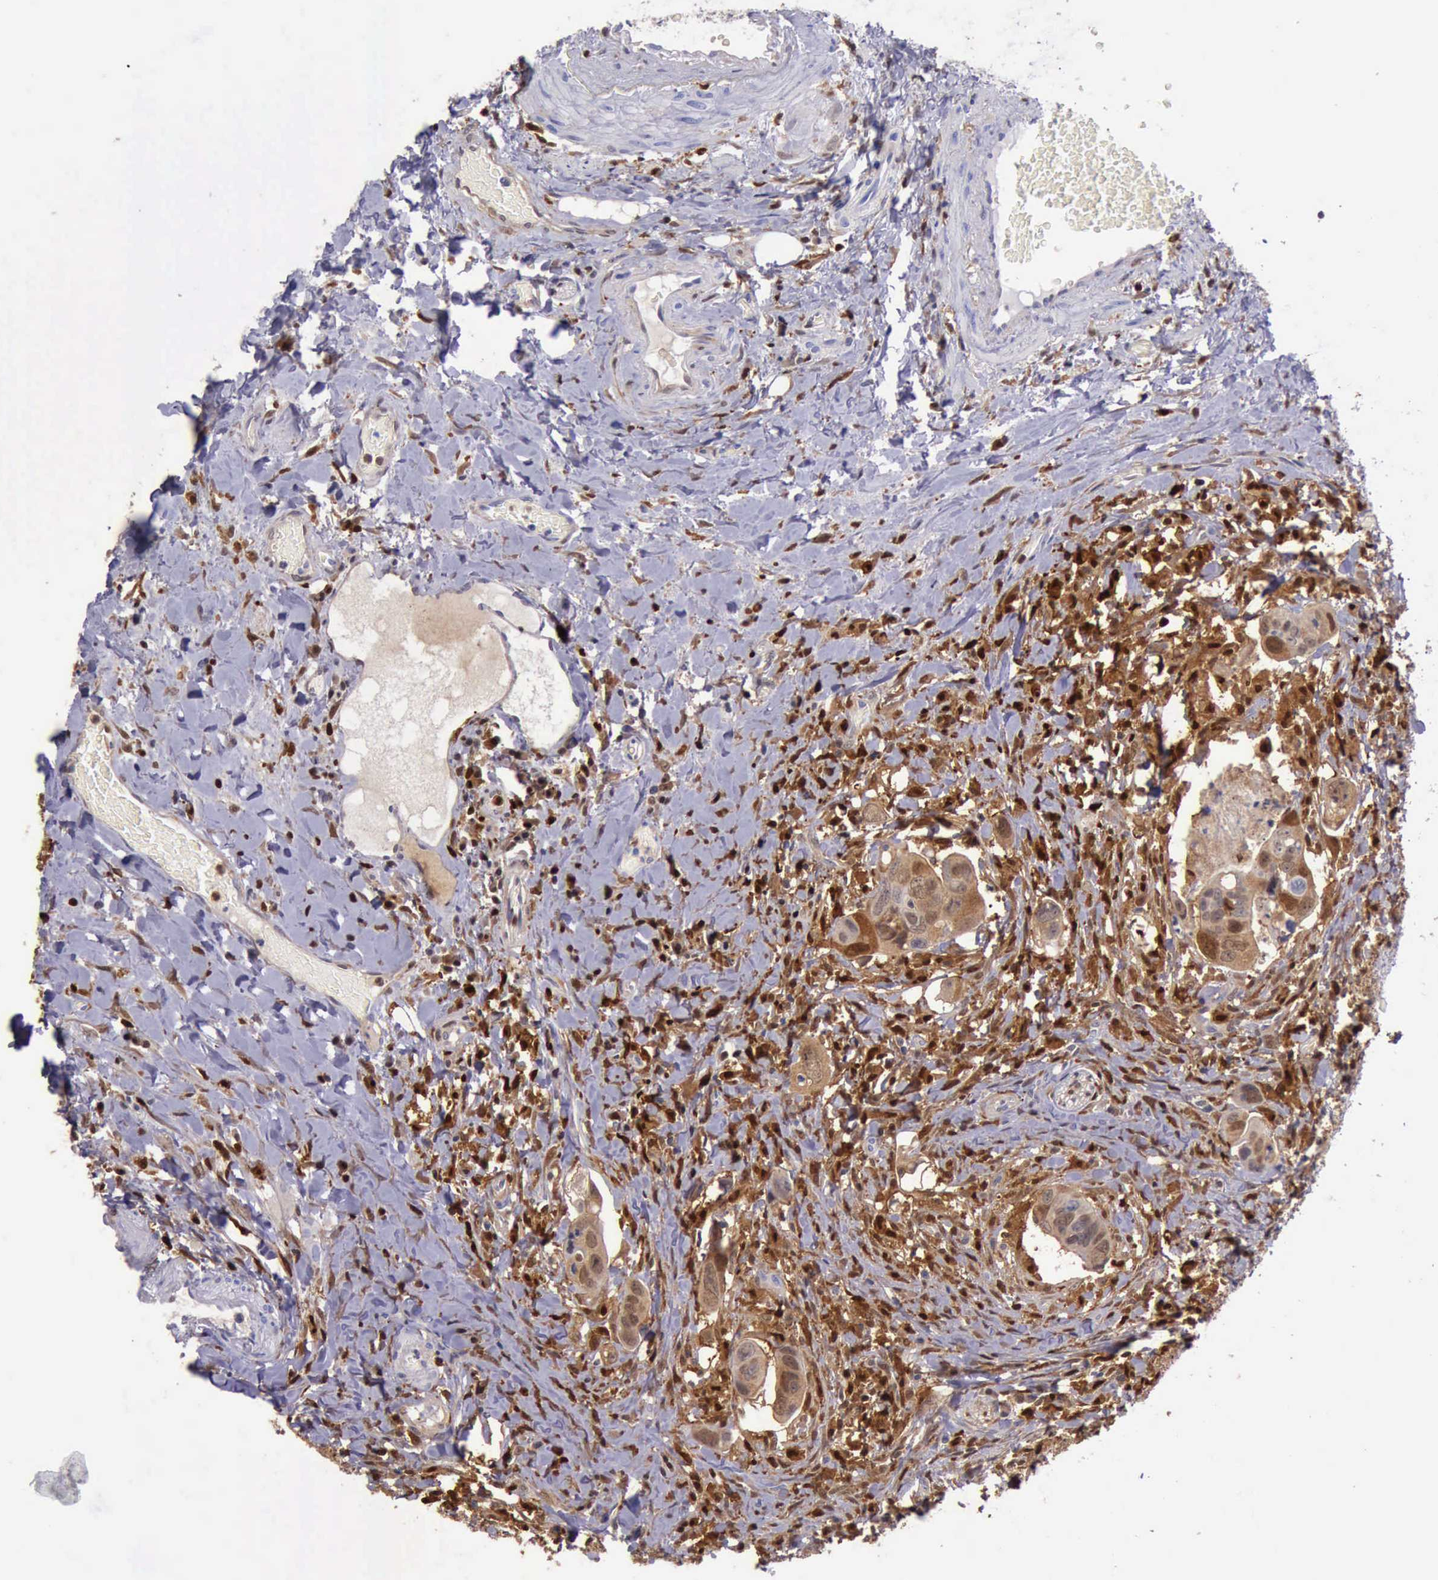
{"staining": {"intensity": "moderate", "quantity": "25%-75%", "location": "cytoplasmic/membranous,nuclear"}, "tissue": "colorectal cancer", "cell_type": "Tumor cells", "image_type": "cancer", "snomed": [{"axis": "morphology", "description": "Adenocarcinoma, NOS"}, {"axis": "topography", "description": "Rectum"}], "caption": "Immunohistochemical staining of human adenocarcinoma (colorectal) shows moderate cytoplasmic/membranous and nuclear protein staining in approximately 25%-75% of tumor cells.", "gene": "TYMP", "patient": {"sex": "male", "age": 53}}